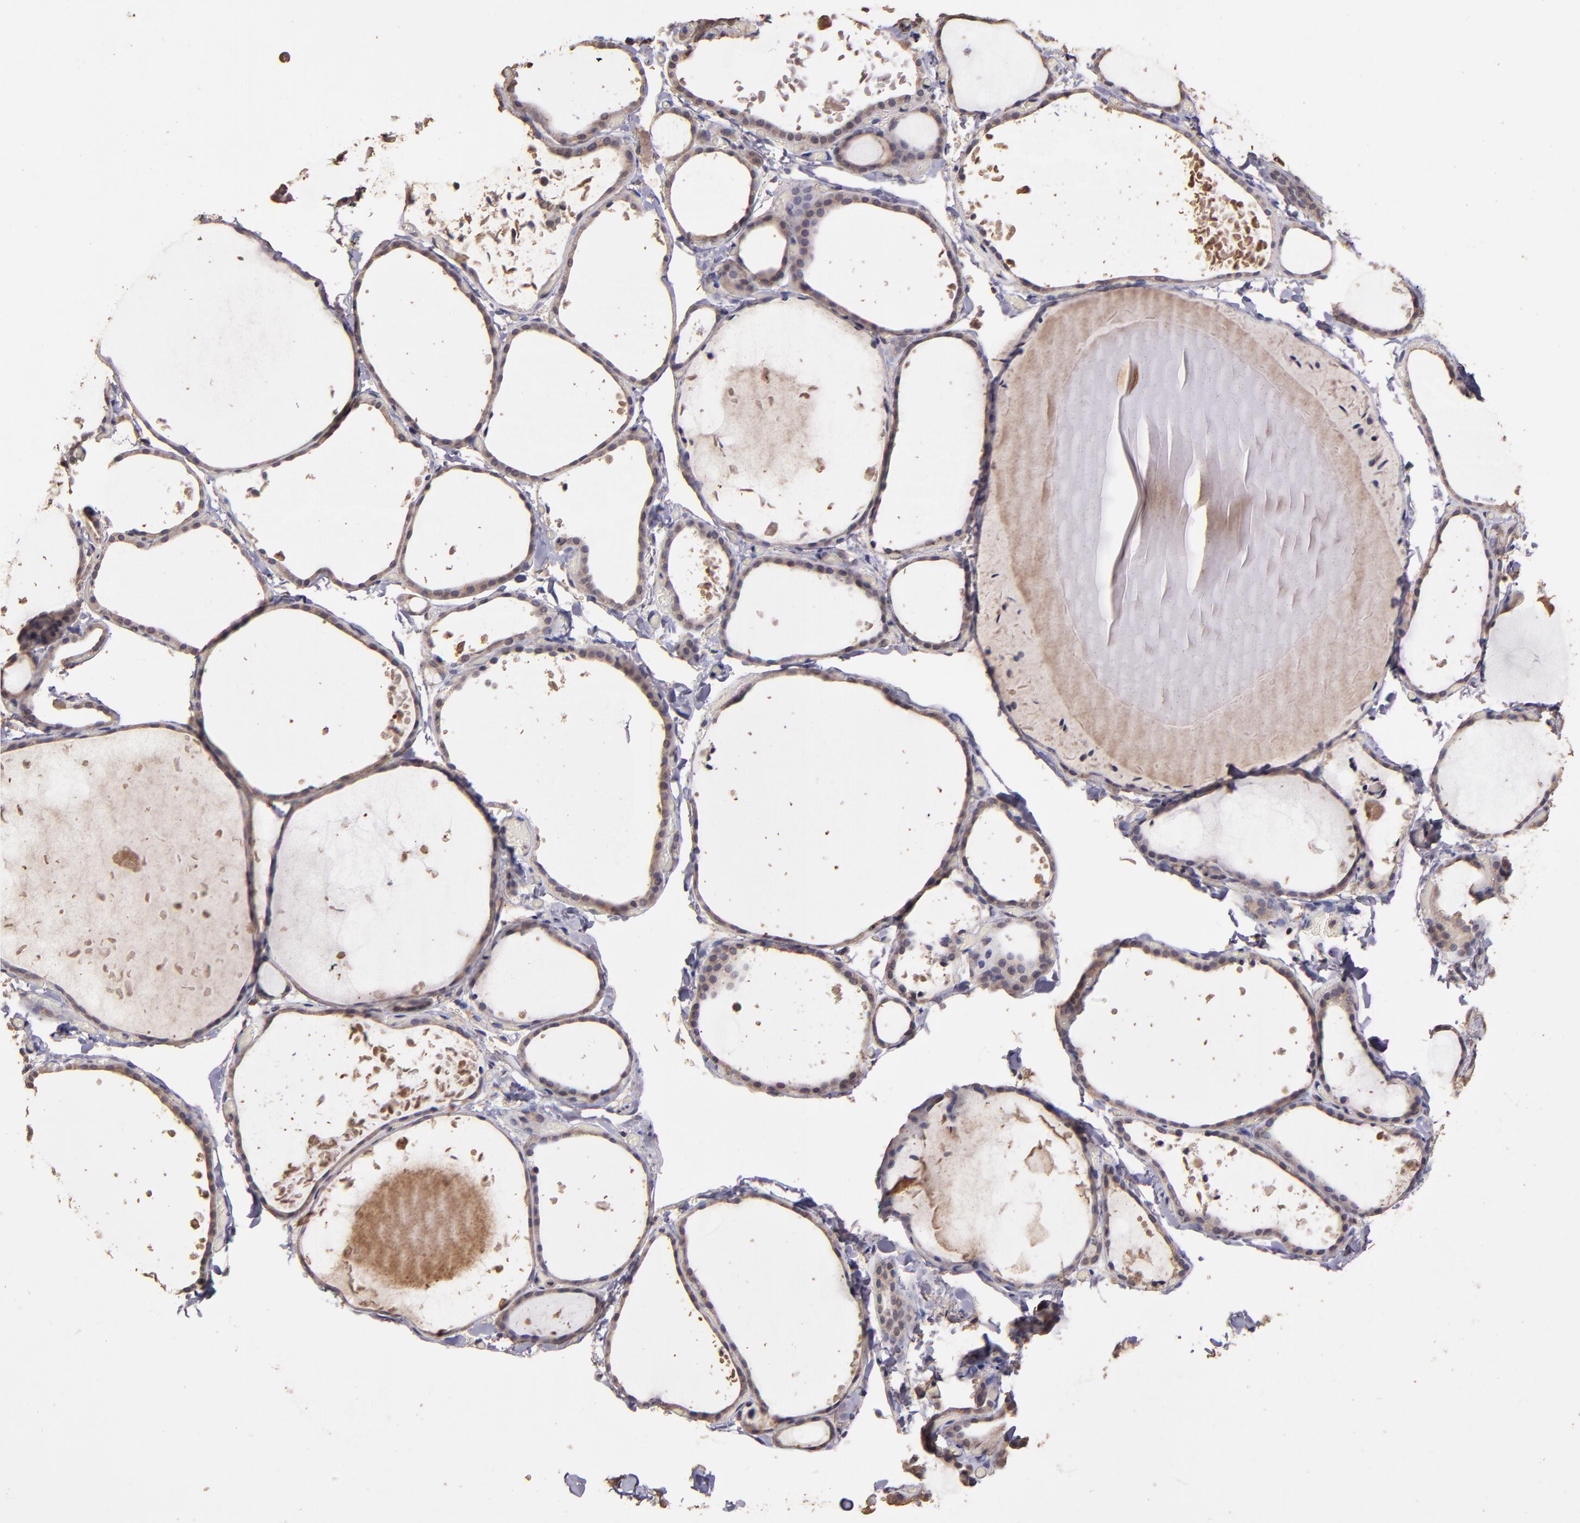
{"staining": {"intensity": "weak", "quantity": ">75%", "location": "cytoplasmic/membranous"}, "tissue": "thyroid gland", "cell_type": "Glandular cells", "image_type": "normal", "snomed": [{"axis": "morphology", "description": "Normal tissue, NOS"}, {"axis": "topography", "description": "Thyroid gland"}], "caption": "Protein staining by immunohistochemistry (IHC) demonstrates weak cytoplasmic/membranous staining in about >75% of glandular cells in benign thyroid gland. The staining was performed using DAB (3,3'-diaminobenzidine) to visualize the protein expression in brown, while the nuclei were stained in blue with hematoxylin (Magnification: 20x).", "gene": "HECTD1", "patient": {"sex": "female", "age": 22}}